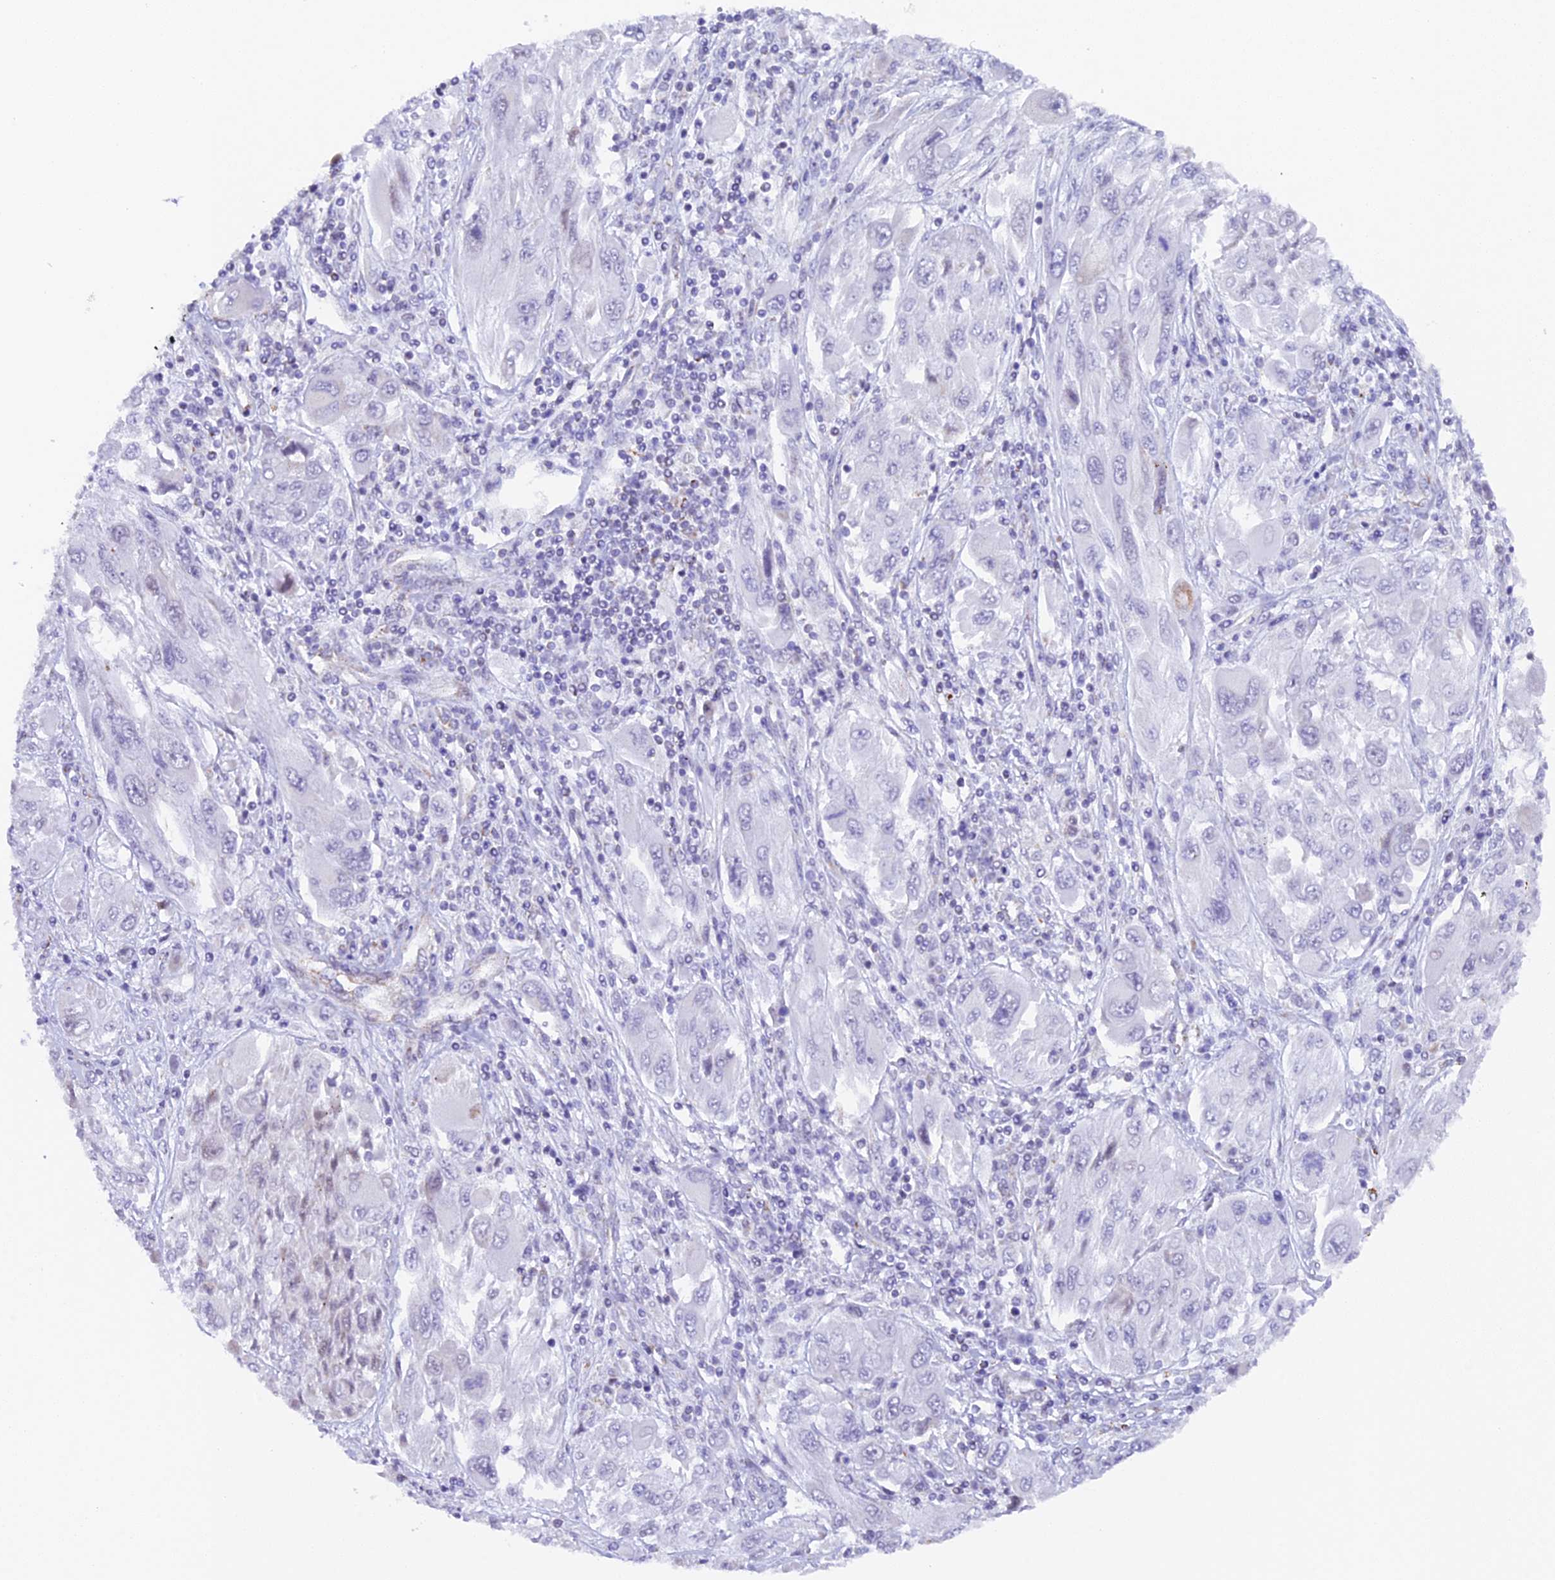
{"staining": {"intensity": "negative", "quantity": "none", "location": "none"}, "tissue": "melanoma", "cell_type": "Tumor cells", "image_type": "cancer", "snomed": [{"axis": "morphology", "description": "Malignant melanoma, NOS"}, {"axis": "topography", "description": "Skin"}], "caption": "Human melanoma stained for a protein using IHC shows no staining in tumor cells.", "gene": "TFAM", "patient": {"sex": "female", "age": 91}}